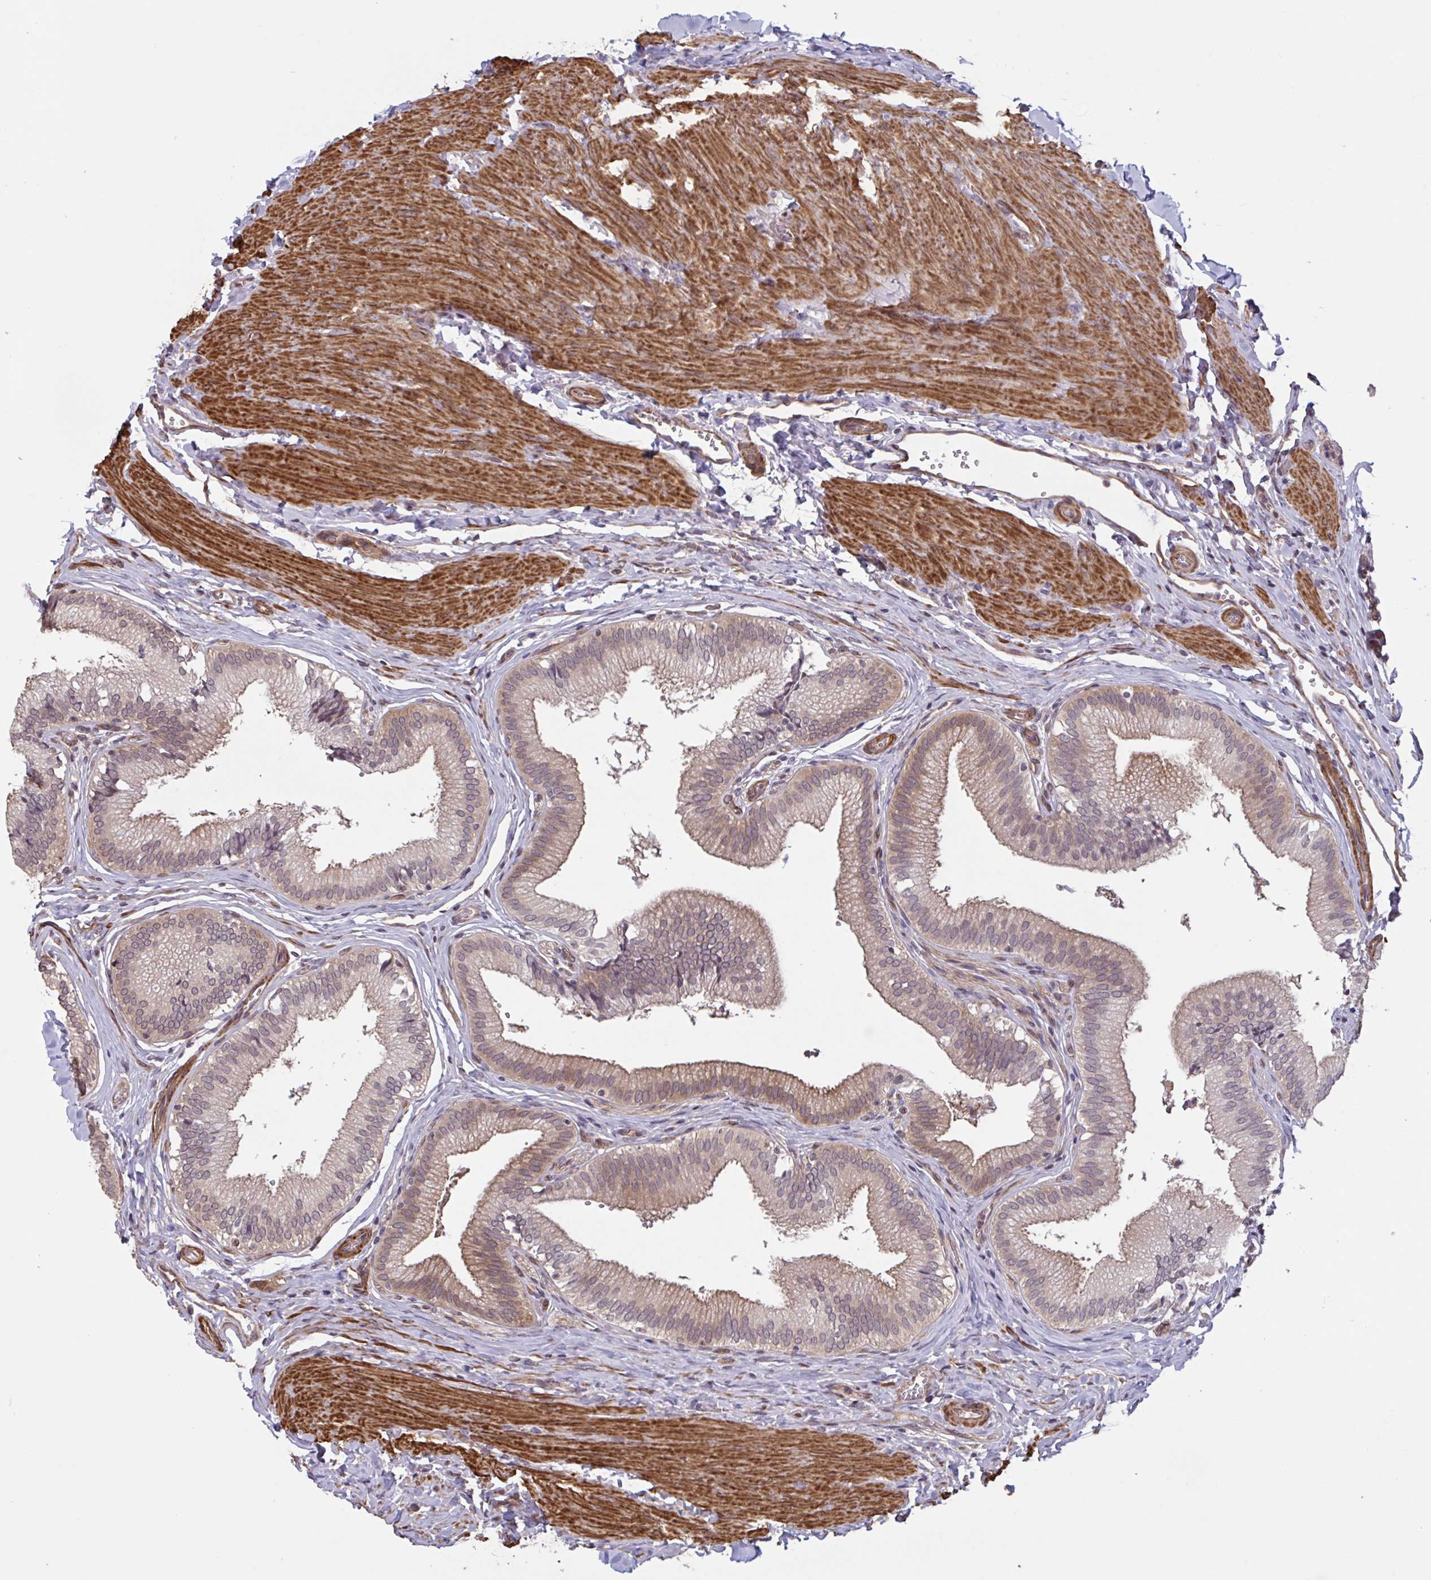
{"staining": {"intensity": "weak", "quantity": "25%-75%", "location": "cytoplasmic/membranous,nuclear"}, "tissue": "gallbladder", "cell_type": "Glandular cells", "image_type": "normal", "snomed": [{"axis": "morphology", "description": "Normal tissue, NOS"}, {"axis": "topography", "description": "Gallbladder"}, {"axis": "topography", "description": "Peripheral nerve tissue"}], "caption": "DAB immunohistochemical staining of unremarkable gallbladder reveals weak cytoplasmic/membranous,nuclear protein expression in about 25%-75% of glandular cells. Nuclei are stained in blue.", "gene": "IPO5", "patient": {"sex": "male", "age": 17}}